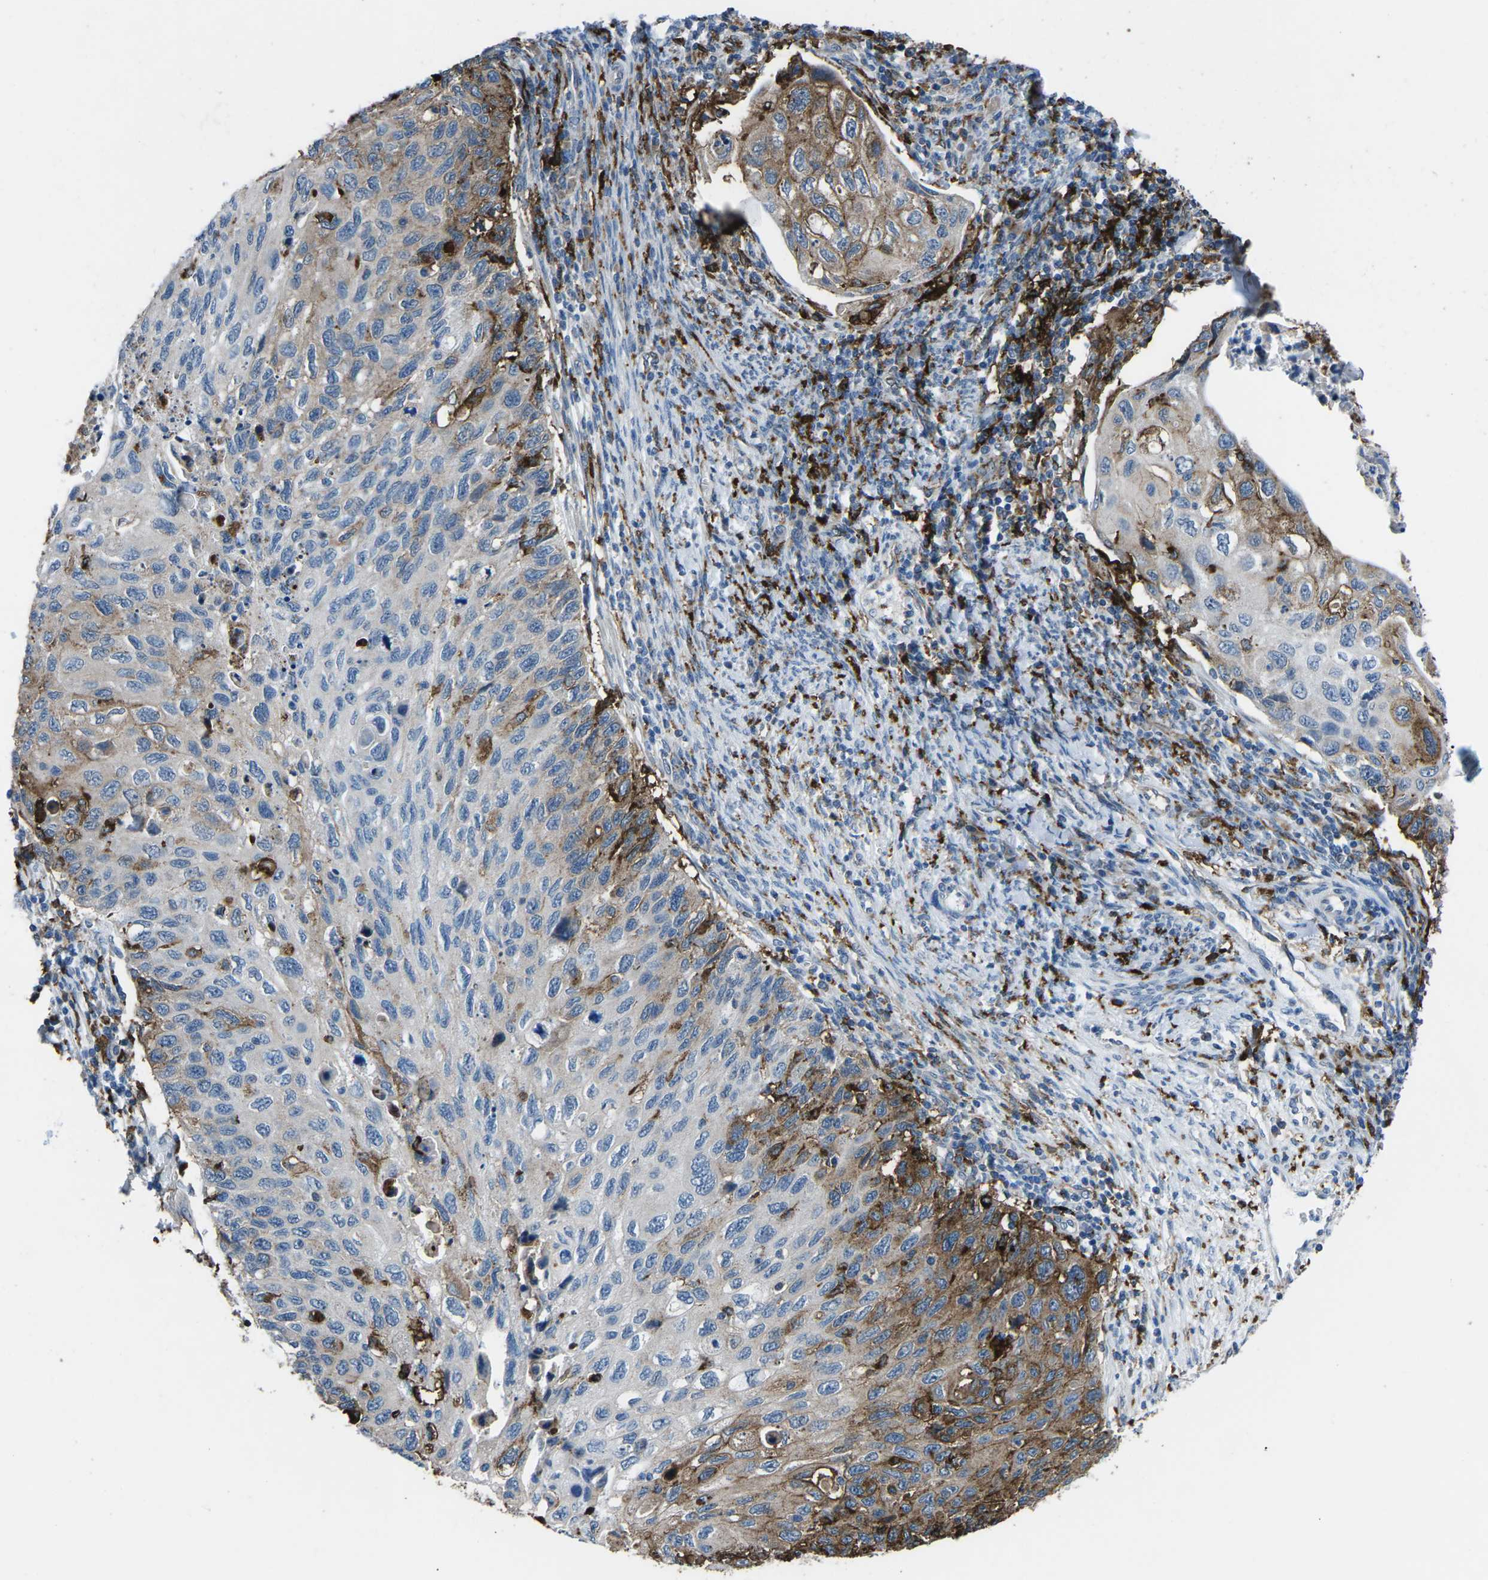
{"staining": {"intensity": "moderate", "quantity": "<25%", "location": "cytoplasmic/membranous"}, "tissue": "cervical cancer", "cell_type": "Tumor cells", "image_type": "cancer", "snomed": [{"axis": "morphology", "description": "Squamous cell carcinoma, NOS"}, {"axis": "topography", "description": "Cervix"}], "caption": "Protein expression analysis of human cervical cancer (squamous cell carcinoma) reveals moderate cytoplasmic/membranous staining in about <25% of tumor cells.", "gene": "PTPN1", "patient": {"sex": "female", "age": 70}}